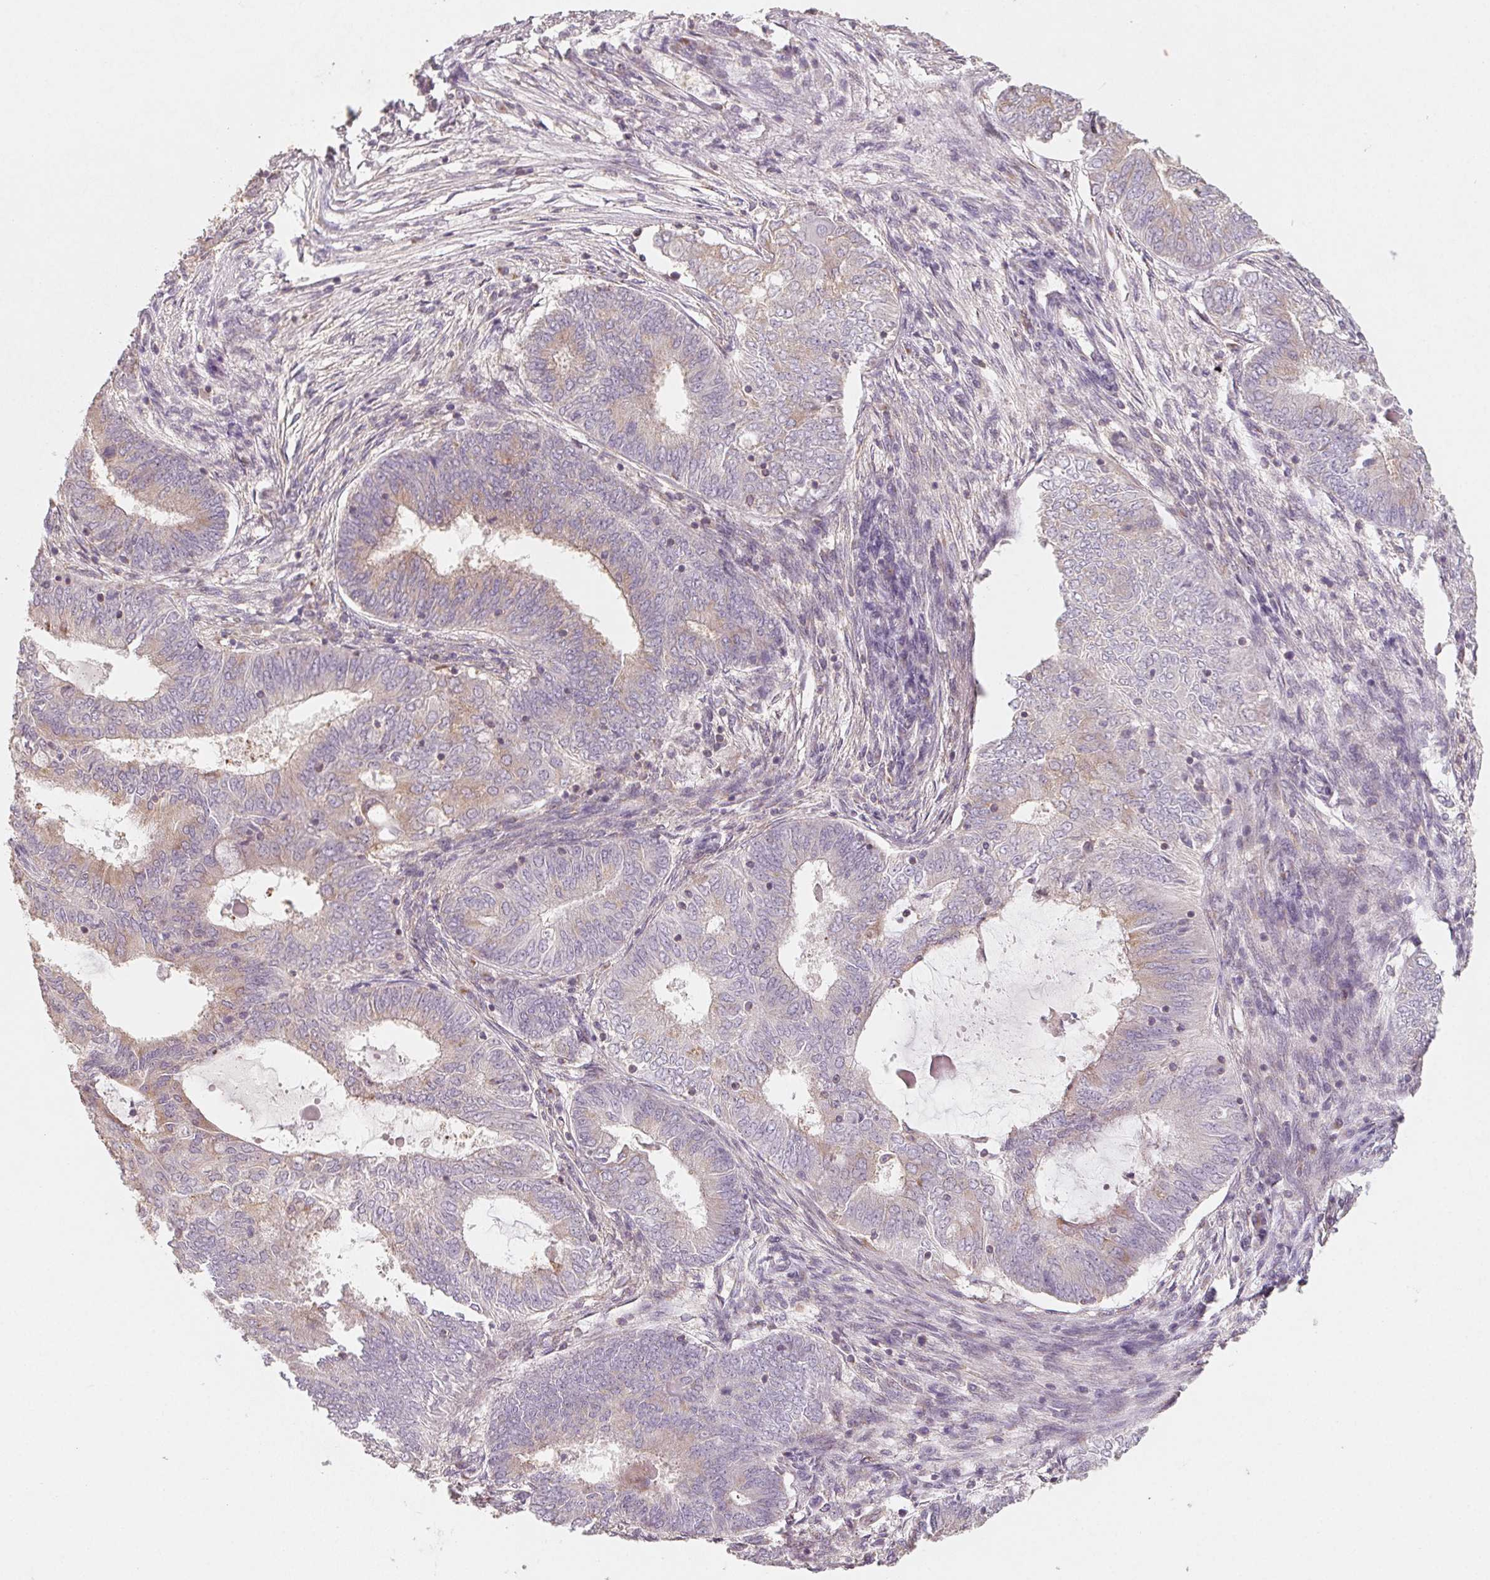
{"staining": {"intensity": "weak", "quantity": "25%-75%", "location": "cytoplasmic/membranous"}, "tissue": "endometrial cancer", "cell_type": "Tumor cells", "image_type": "cancer", "snomed": [{"axis": "morphology", "description": "Adenocarcinoma, NOS"}, {"axis": "topography", "description": "Endometrium"}], "caption": "IHC histopathology image of endometrial cancer stained for a protein (brown), which reveals low levels of weak cytoplasmic/membranous expression in about 25%-75% of tumor cells.", "gene": "AP1S1", "patient": {"sex": "female", "age": 62}}